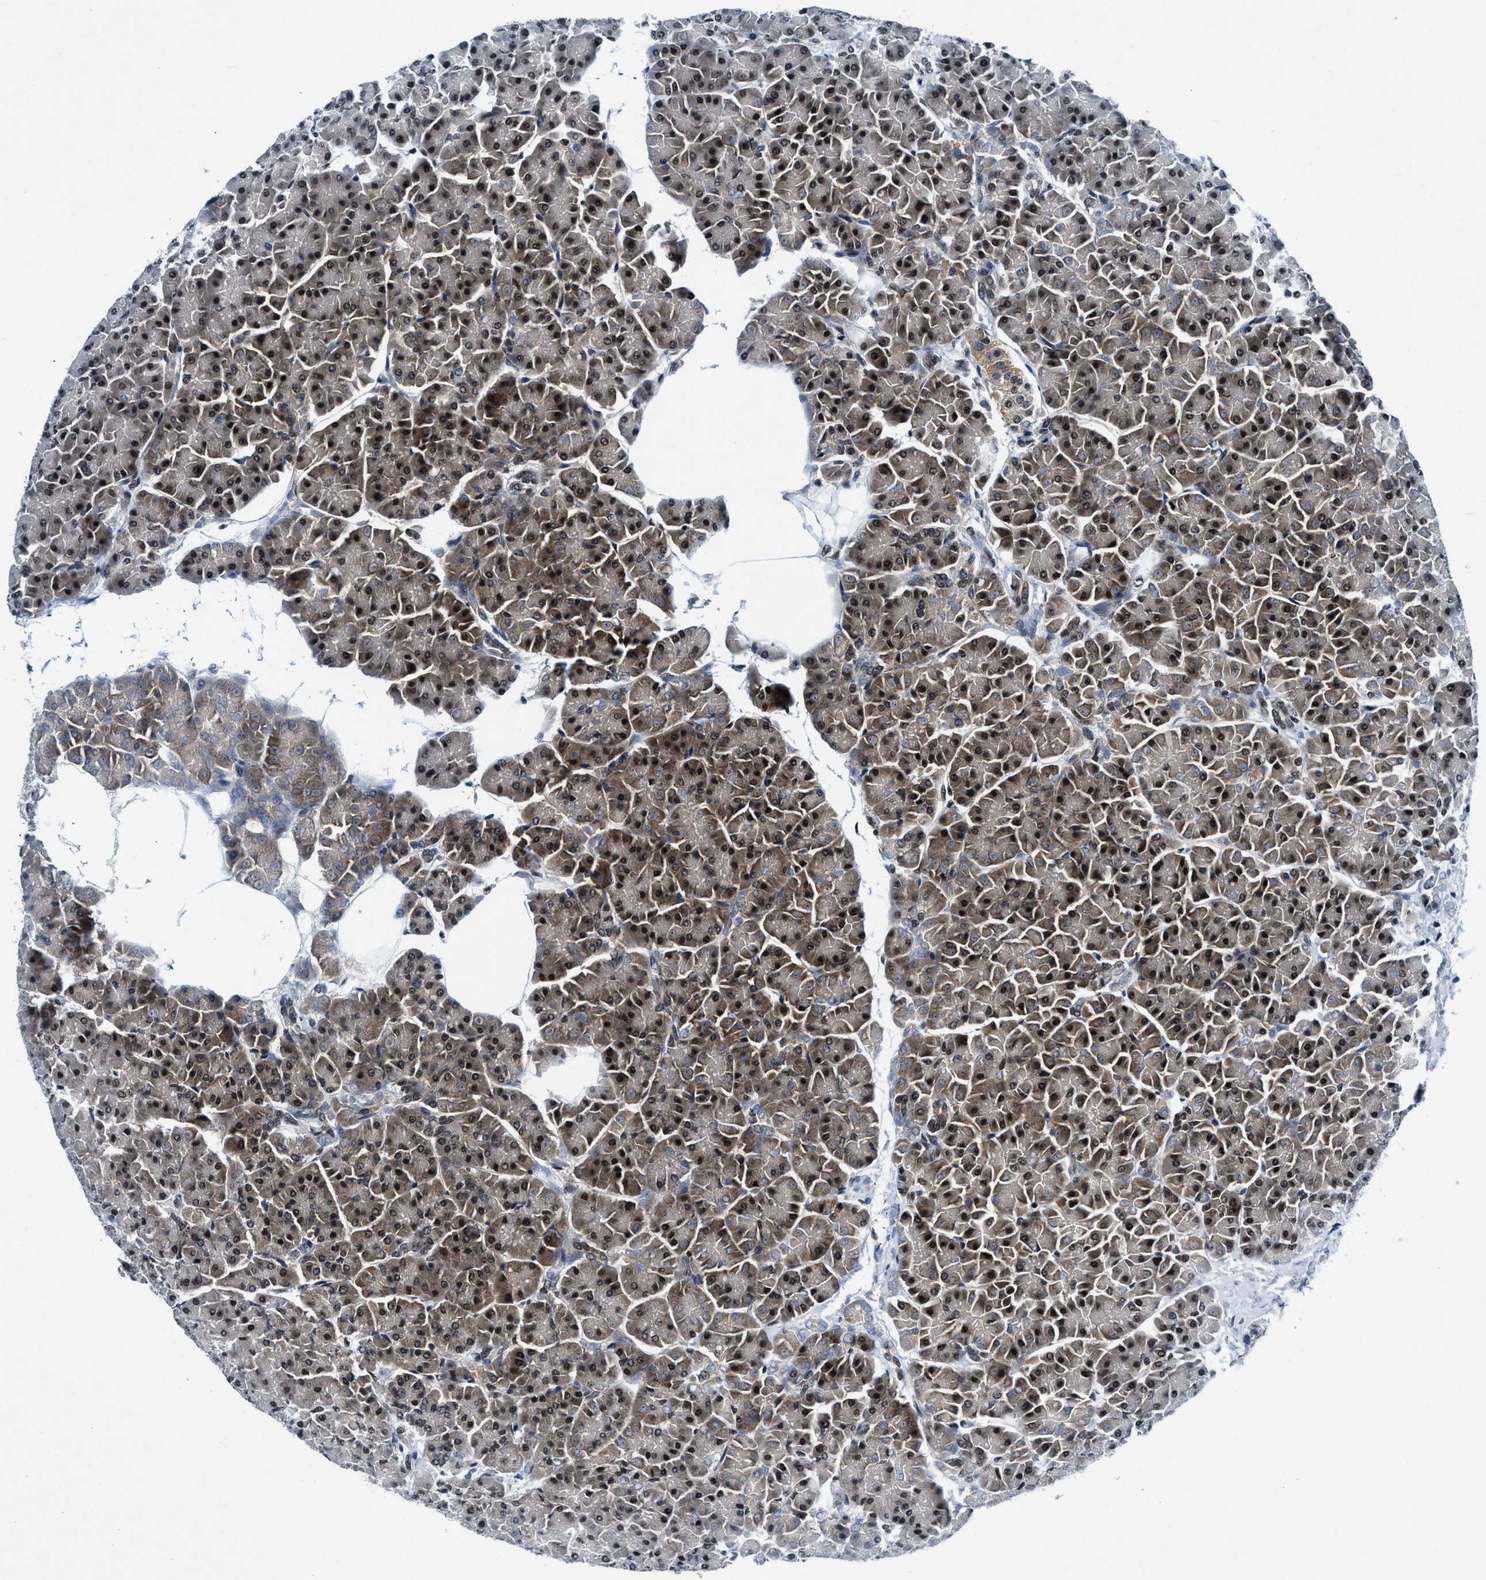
{"staining": {"intensity": "strong", "quantity": ">75%", "location": "cytoplasmic/membranous,nuclear"}, "tissue": "pancreas", "cell_type": "Exocrine glandular cells", "image_type": "normal", "snomed": [{"axis": "morphology", "description": "Normal tissue, NOS"}, {"axis": "topography", "description": "Pancreas"}], "caption": "Immunohistochemical staining of normal human pancreas exhibits high levels of strong cytoplasmic/membranous,nuclear expression in approximately >75% of exocrine glandular cells. (DAB IHC, brown staining for protein, blue staining for nuclei).", "gene": "NCOA1", "patient": {"sex": "female", "age": 70}}